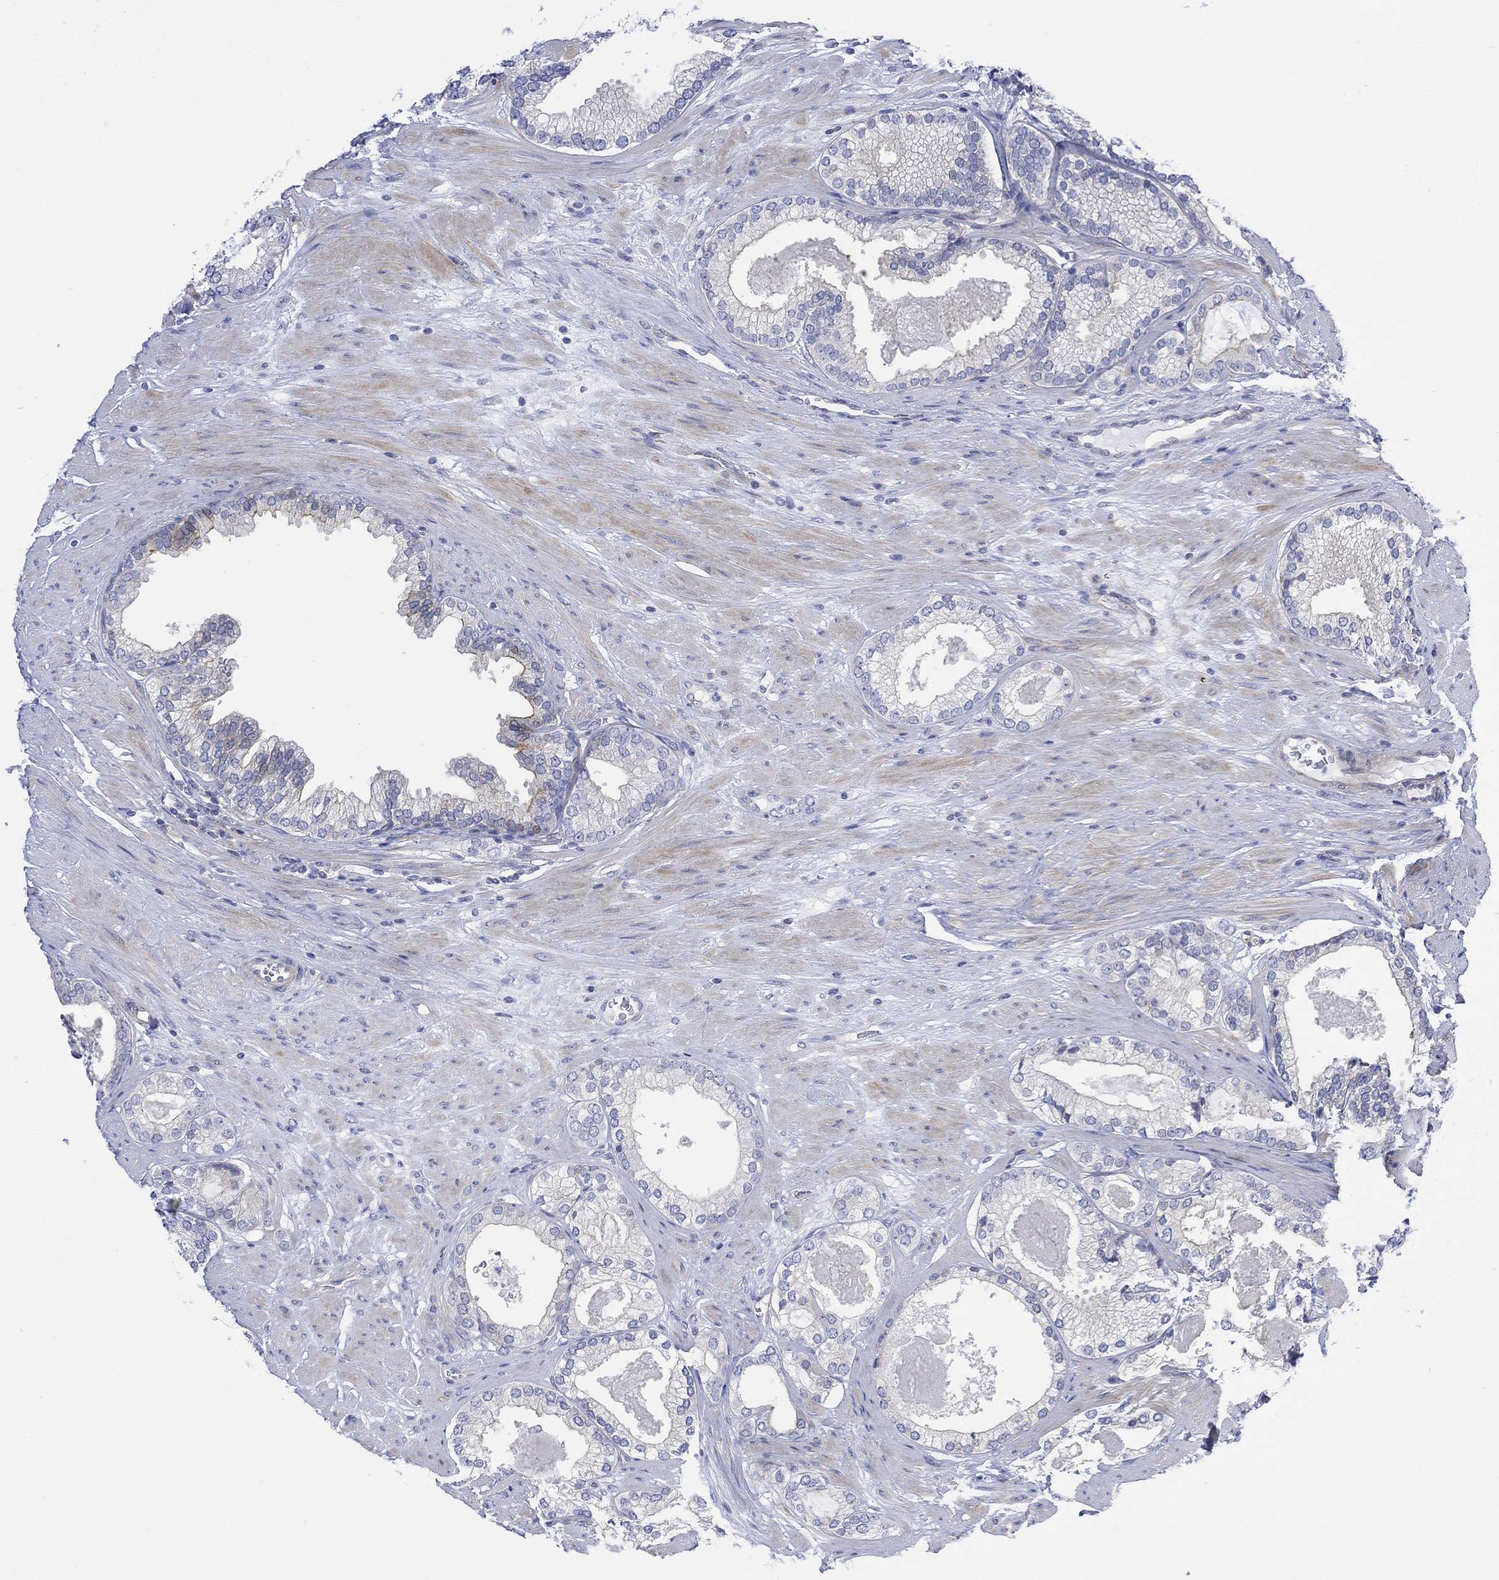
{"staining": {"intensity": "negative", "quantity": "none", "location": "none"}, "tissue": "prostate cancer", "cell_type": "Tumor cells", "image_type": "cancer", "snomed": [{"axis": "morphology", "description": "Adenocarcinoma, High grade"}, {"axis": "topography", "description": "Prostate and seminal vesicle, NOS"}], "caption": "DAB (3,3'-diaminobenzidine) immunohistochemical staining of human prostate high-grade adenocarcinoma reveals no significant staining in tumor cells. Brightfield microscopy of immunohistochemistry (IHC) stained with DAB (3,3'-diaminobenzidine) (brown) and hematoxylin (blue), captured at high magnification.", "gene": "TLDC2", "patient": {"sex": "male", "age": 62}}